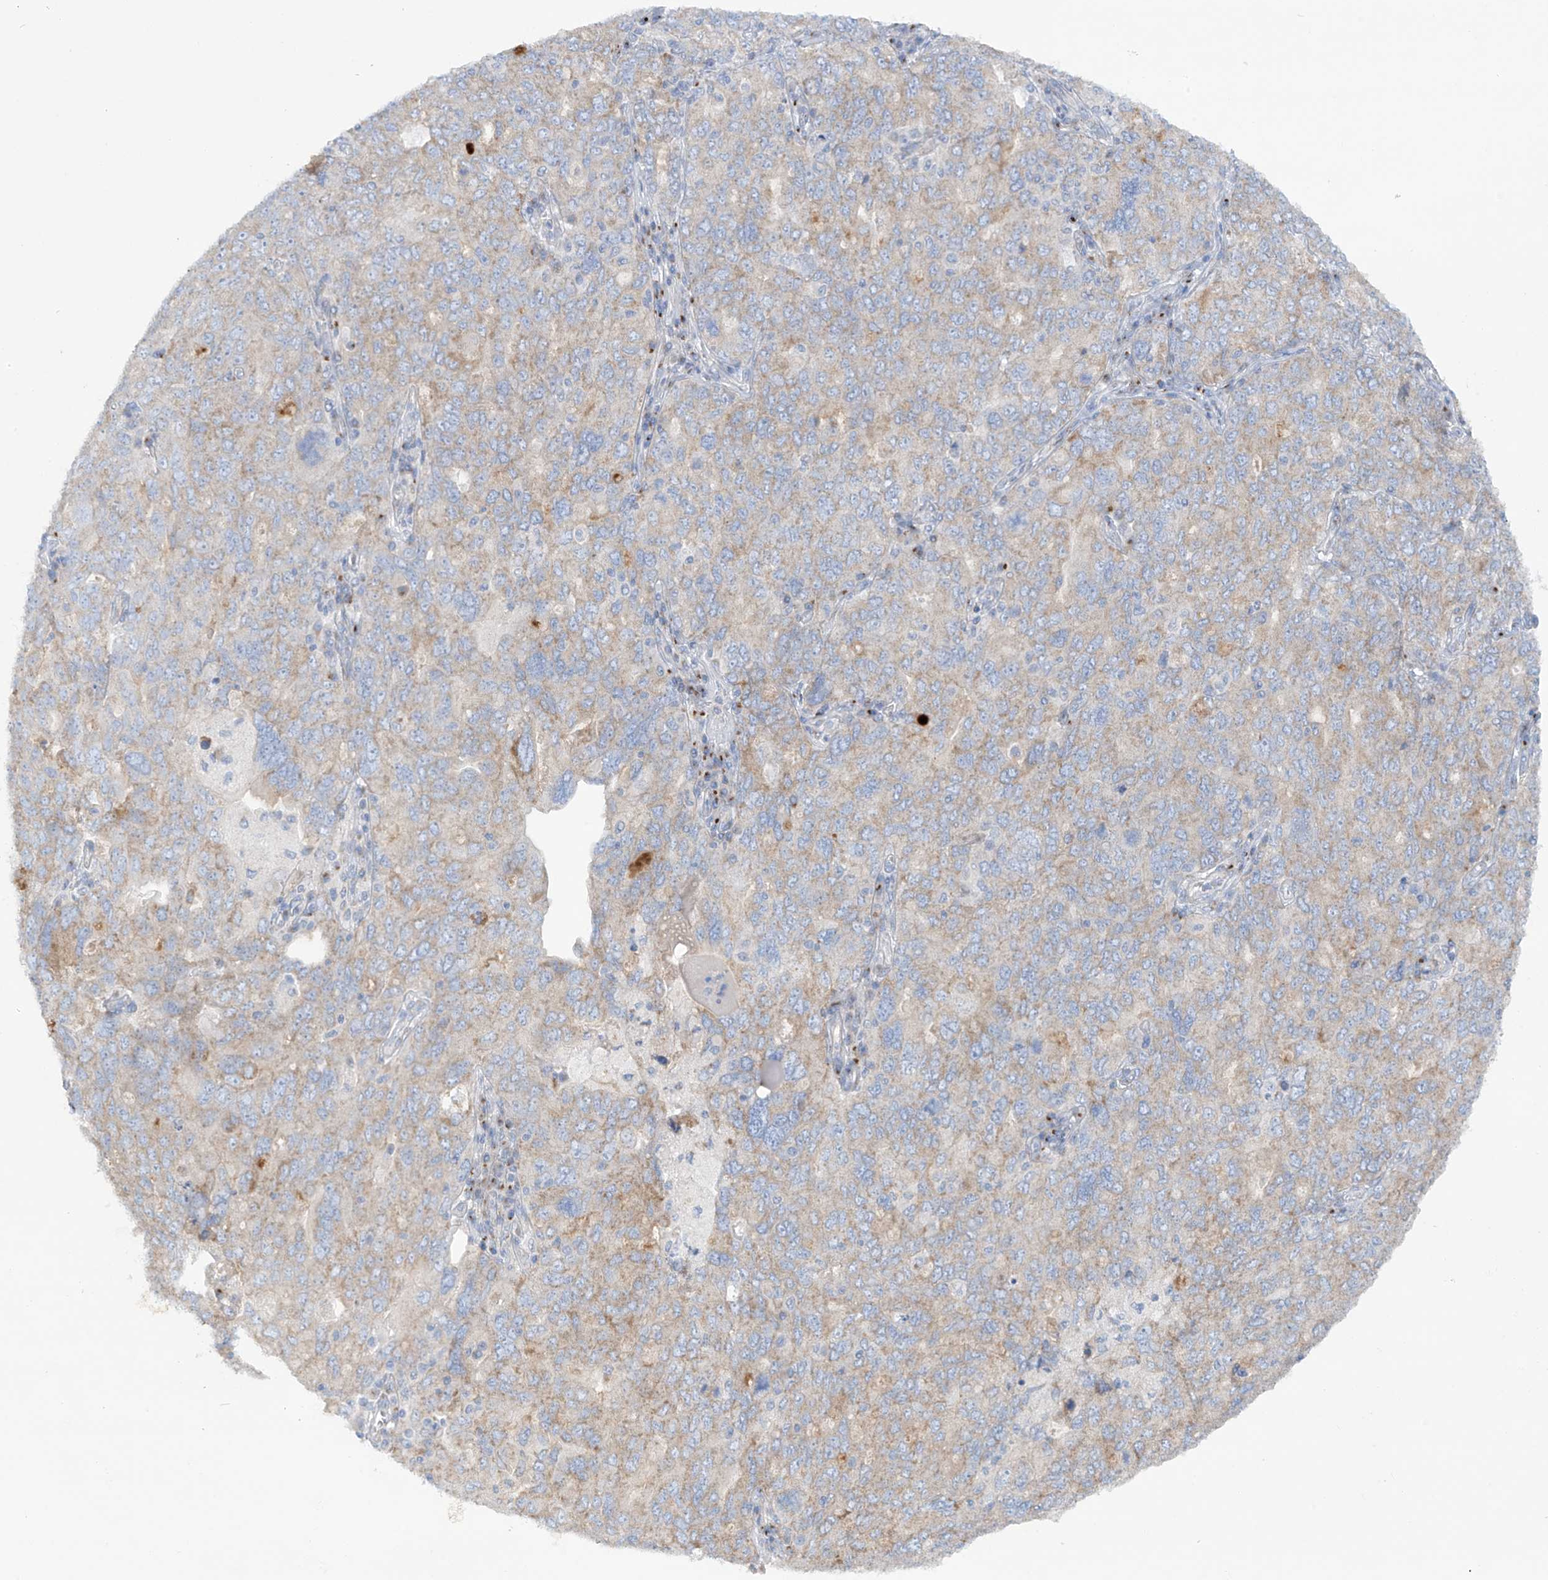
{"staining": {"intensity": "moderate", "quantity": "25%-75%", "location": "cytoplasmic/membranous"}, "tissue": "ovarian cancer", "cell_type": "Tumor cells", "image_type": "cancer", "snomed": [{"axis": "morphology", "description": "Carcinoma, endometroid"}, {"axis": "topography", "description": "Ovary"}], "caption": "Human endometroid carcinoma (ovarian) stained with a brown dye reveals moderate cytoplasmic/membranous positive positivity in about 25%-75% of tumor cells.", "gene": "TRMT2B", "patient": {"sex": "female", "age": 62}}